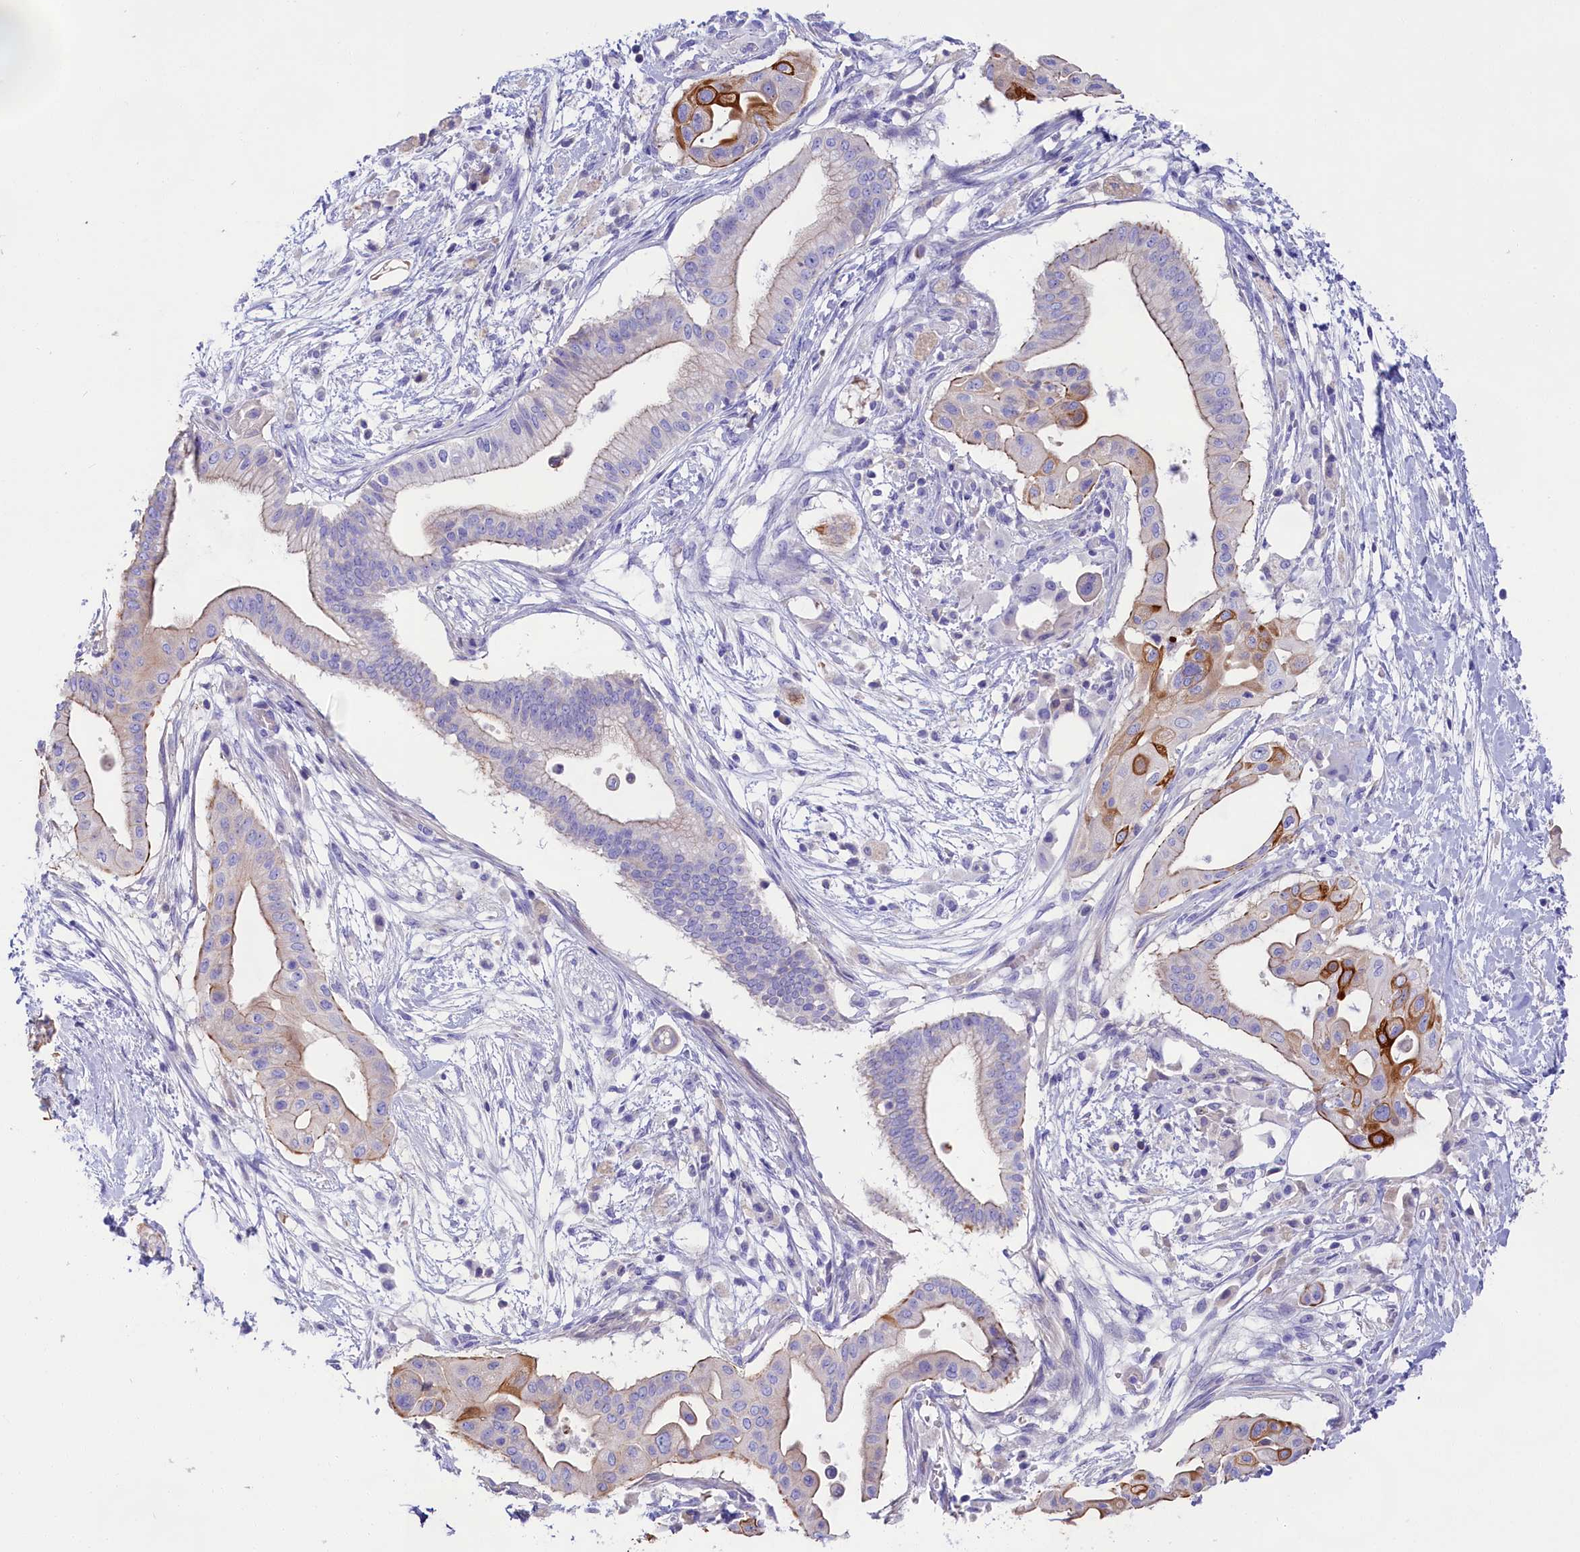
{"staining": {"intensity": "strong", "quantity": "<25%", "location": "cytoplasmic/membranous"}, "tissue": "pancreatic cancer", "cell_type": "Tumor cells", "image_type": "cancer", "snomed": [{"axis": "morphology", "description": "Adenocarcinoma, NOS"}, {"axis": "topography", "description": "Pancreas"}], "caption": "Pancreatic cancer (adenocarcinoma) stained with DAB (3,3'-diaminobenzidine) IHC reveals medium levels of strong cytoplasmic/membranous positivity in approximately <25% of tumor cells.", "gene": "SULT2A1", "patient": {"sex": "male", "age": 68}}